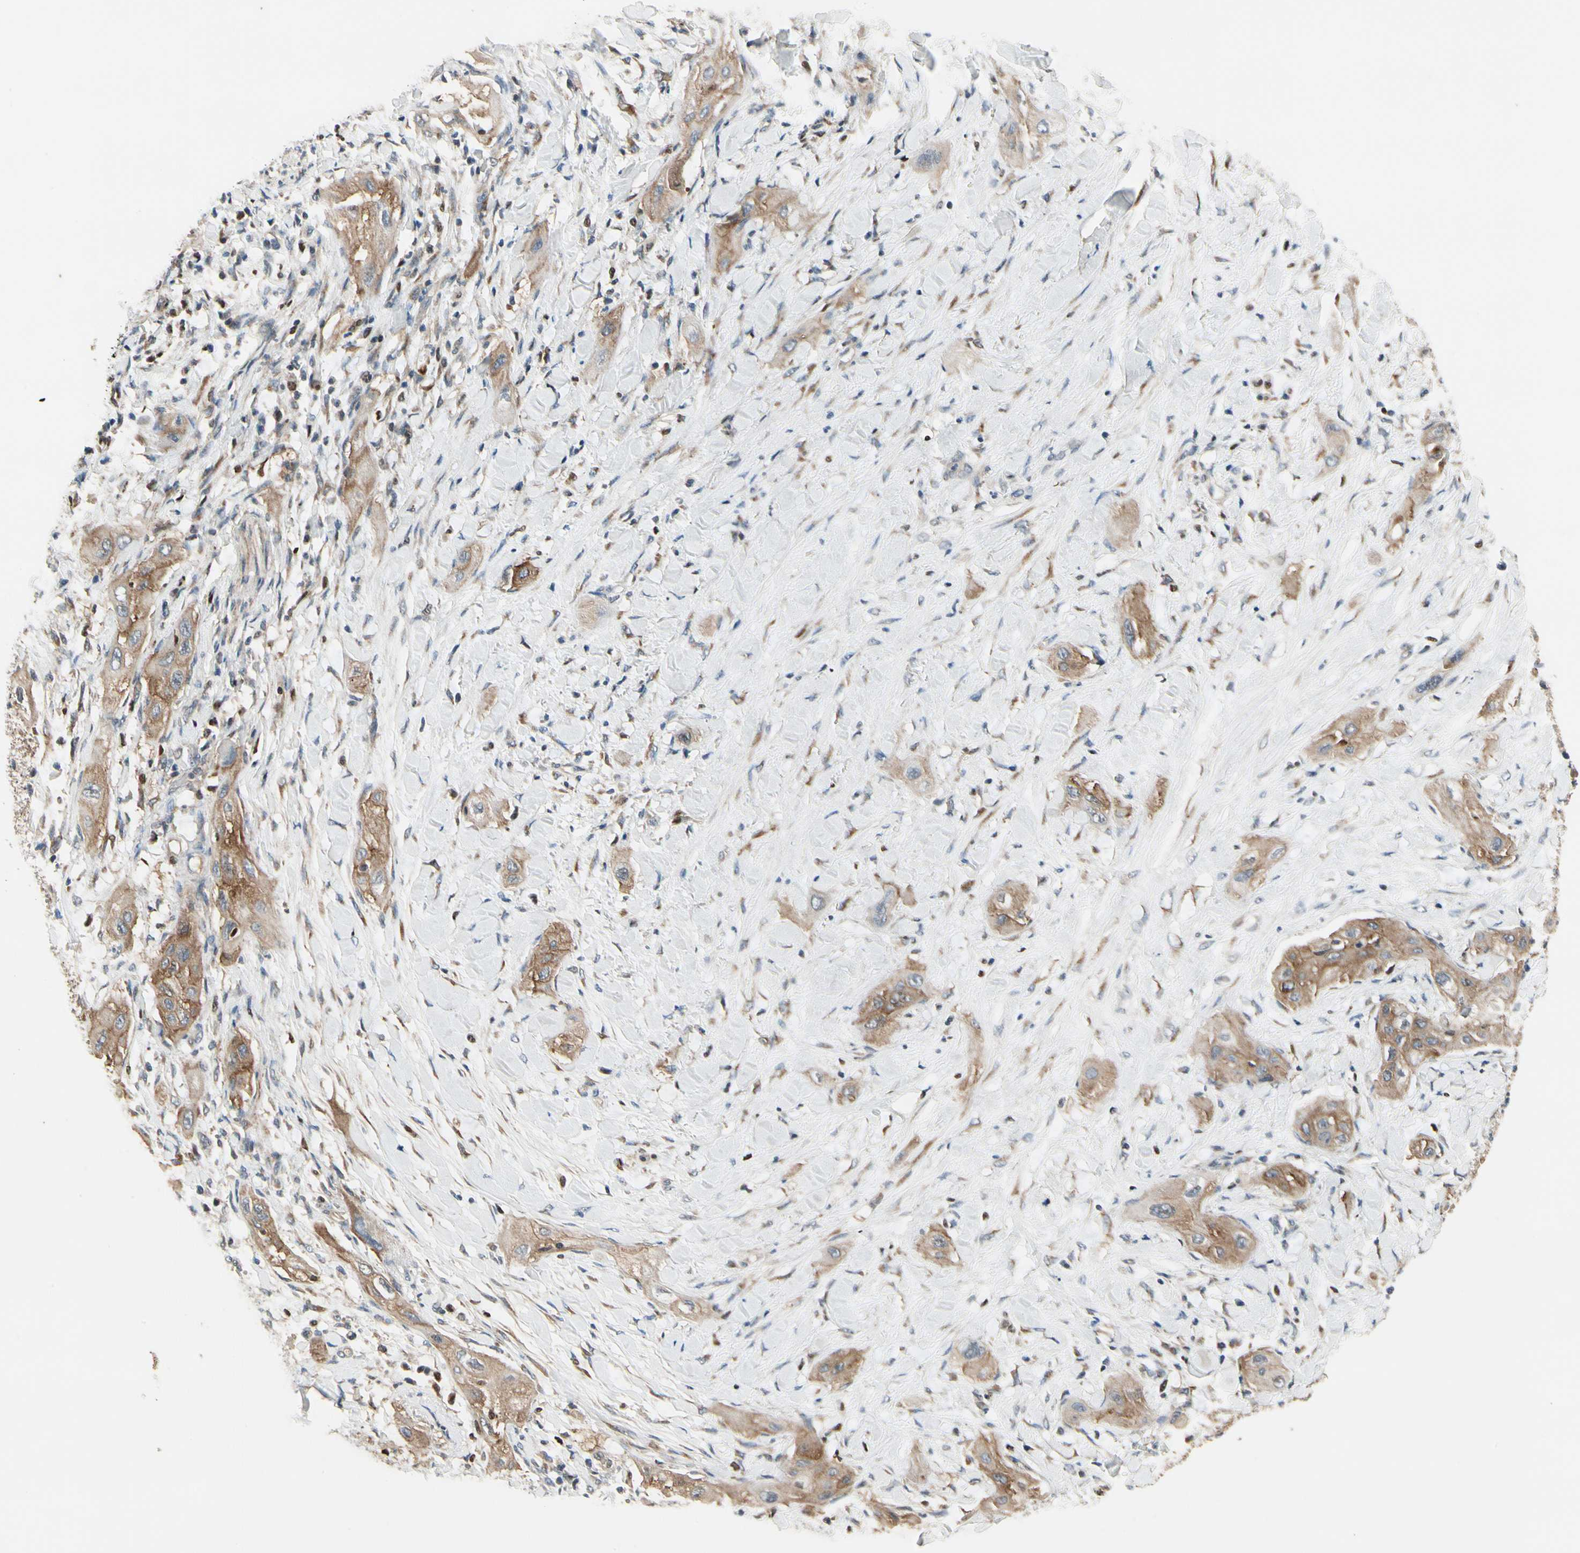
{"staining": {"intensity": "moderate", "quantity": ">75%", "location": "cytoplasmic/membranous"}, "tissue": "lung cancer", "cell_type": "Tumor cells", "image_type": "cancer", "snomed": [{"axis": "morphology", "description": "Squamous cell carcinoma, NOS"}, {"axis": "topography", "description": "Lung"}], "caption": "Human lung cancer stained with a protein marker exhibits moderate staining in tumor cells.", "gene": "CGREF1", "patient": {"sex": "female", "age": 47}}